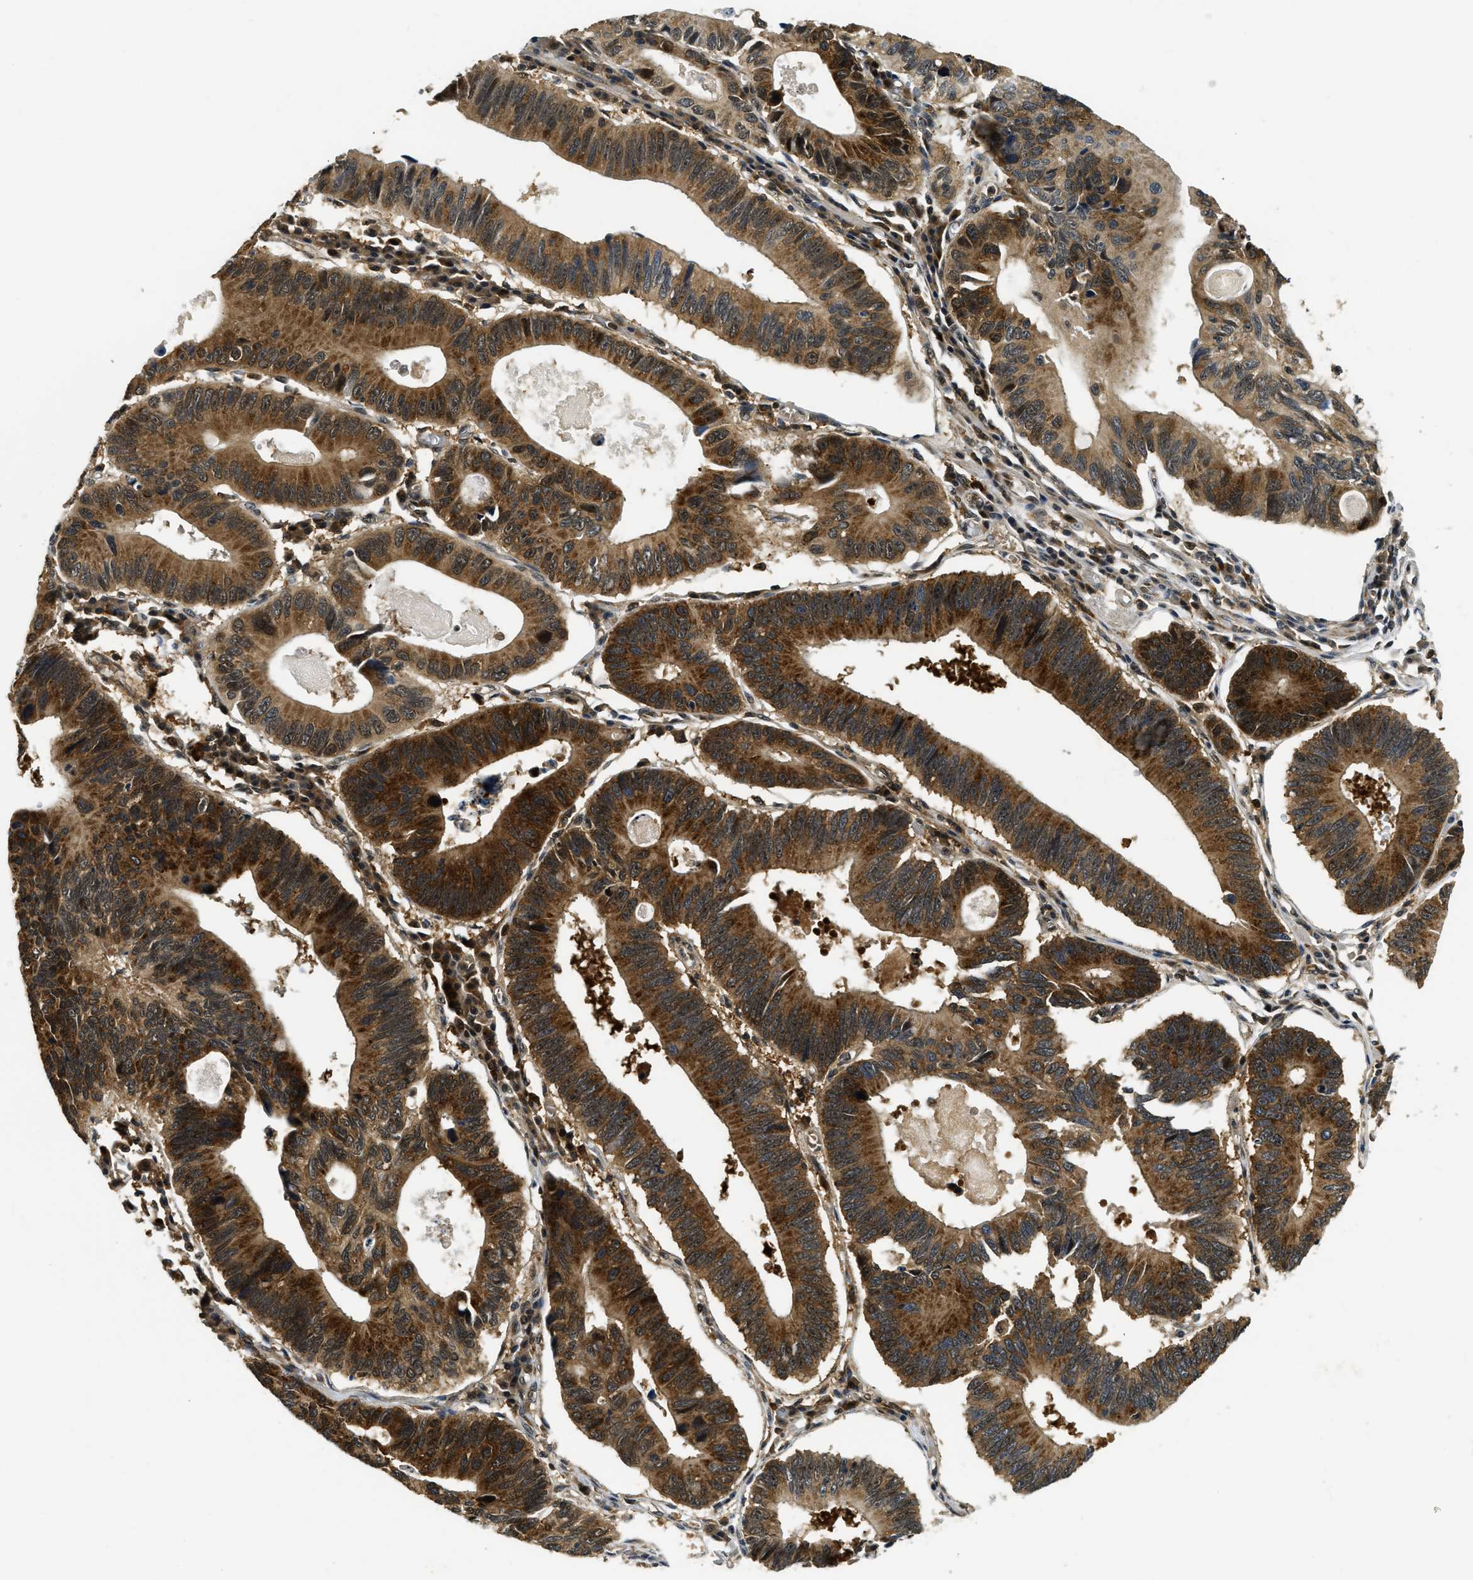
{"staining": {"intensity": "strong", "quantity": ">75%", "location": "cytoplasmic/membranous"}, "tissue": "stomach cancer", "cell_type": "Tumor cells", "image_type": "cancer", "snomed": [{"axis": "morphology", "description": "Adenocarcinoma, NOS"}, {"axis": "topography", "description": "Stomach"}], "caption": "The image demonstrates a brown stain indicating the presence of a protein in the cytoplasmic/membranous of tumor cells in stomach cancer.", "gene": "ADSL", "patient": {"sex": "male", "age": 59}}